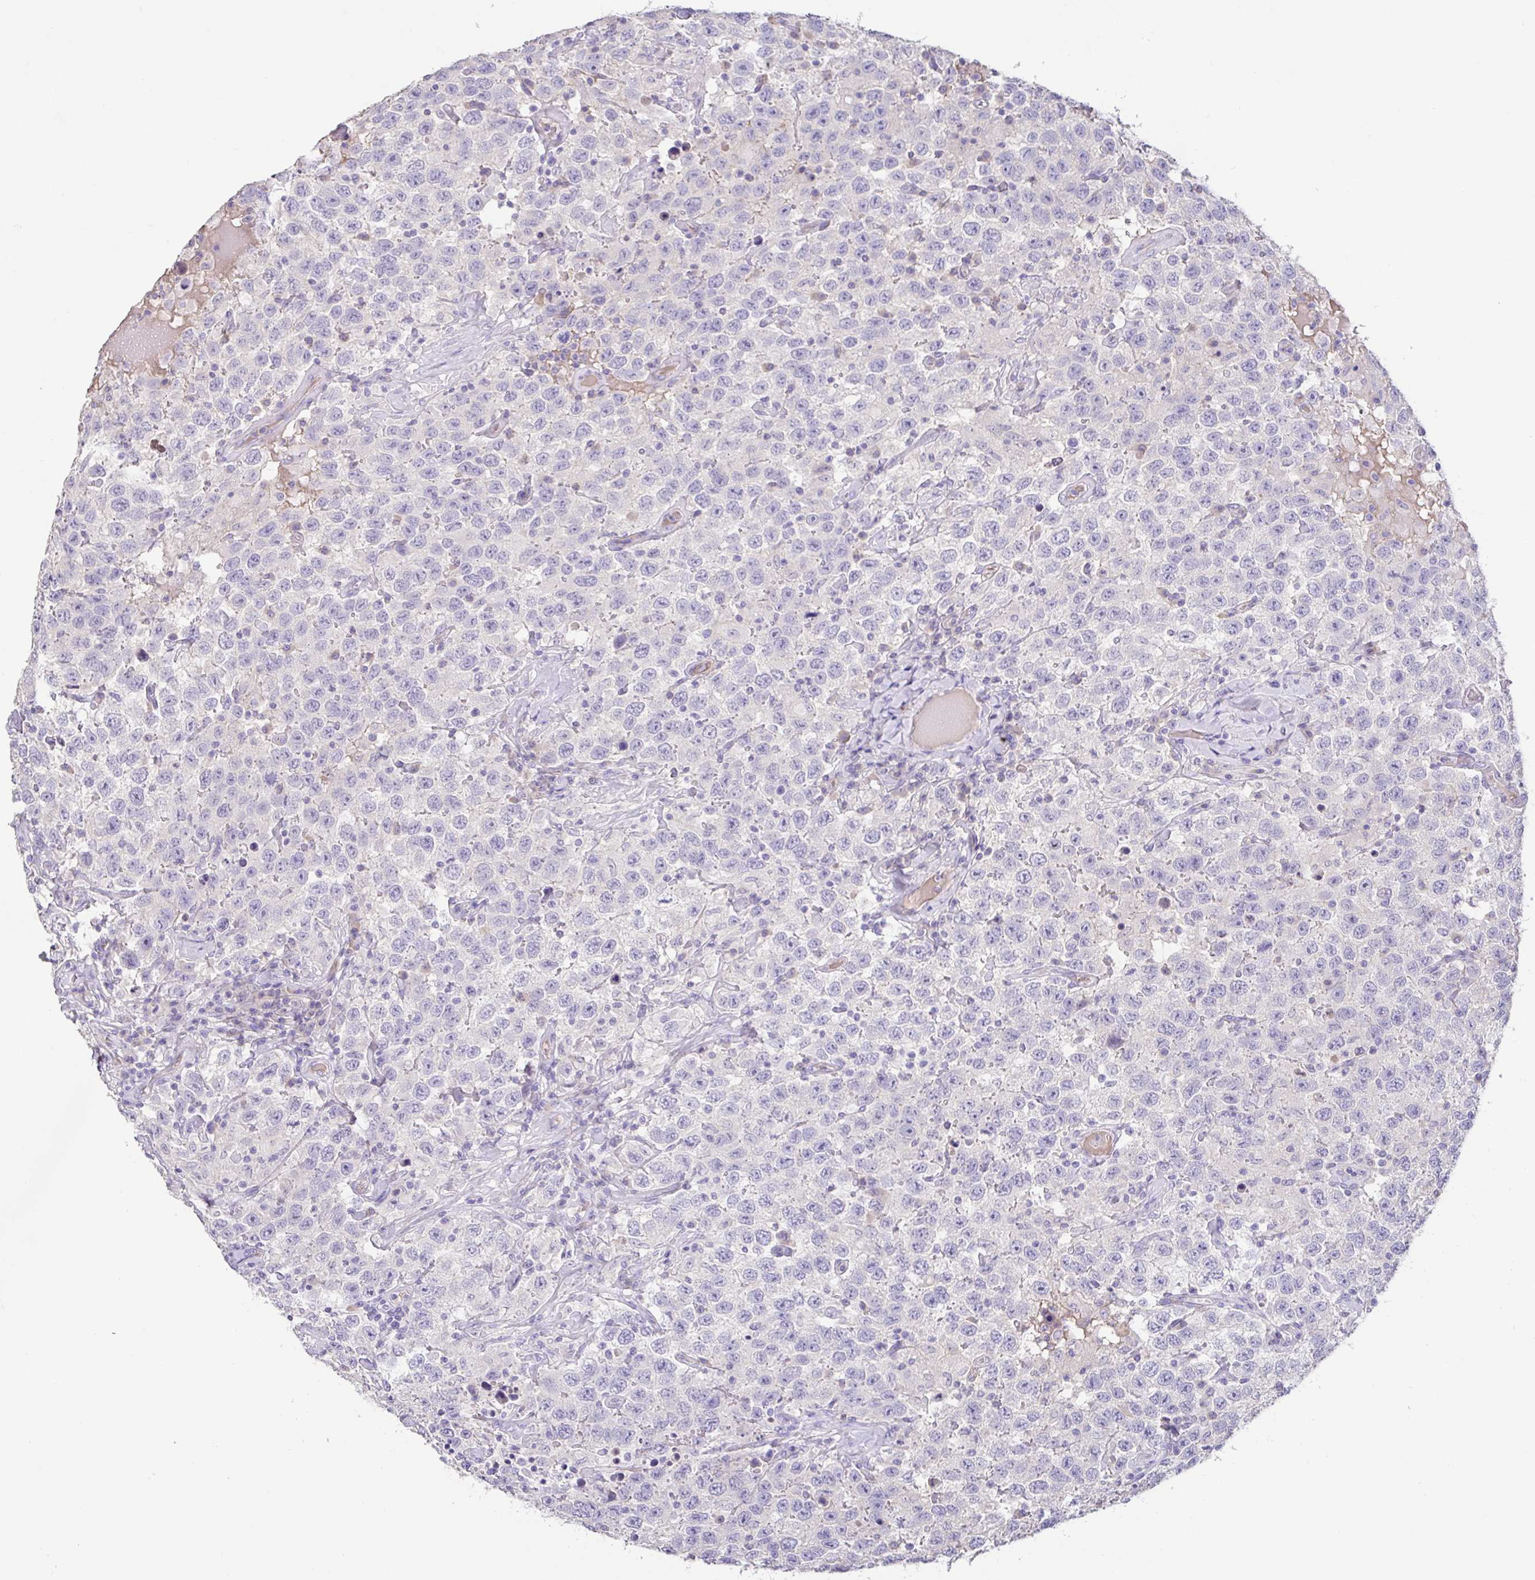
{"staining": {"intensity": "negative", "quantity": "none", "location": "none"}, "tissue": "testis cancer", "cell_type": "Tumor cells", "image_type": "cancer", "snomed": [{"axis": "morphology", "description": "Seminoma, NOS"}, {"axis": "topography", "description": "Testis"}], "caption": "Tumor cells show no significant positivity in testis cancer. (Immunohistochemistry, brightfield microscopy, high magnification).", "gene": "PYGM", "patient": {"sex": "male", "age": 41}}